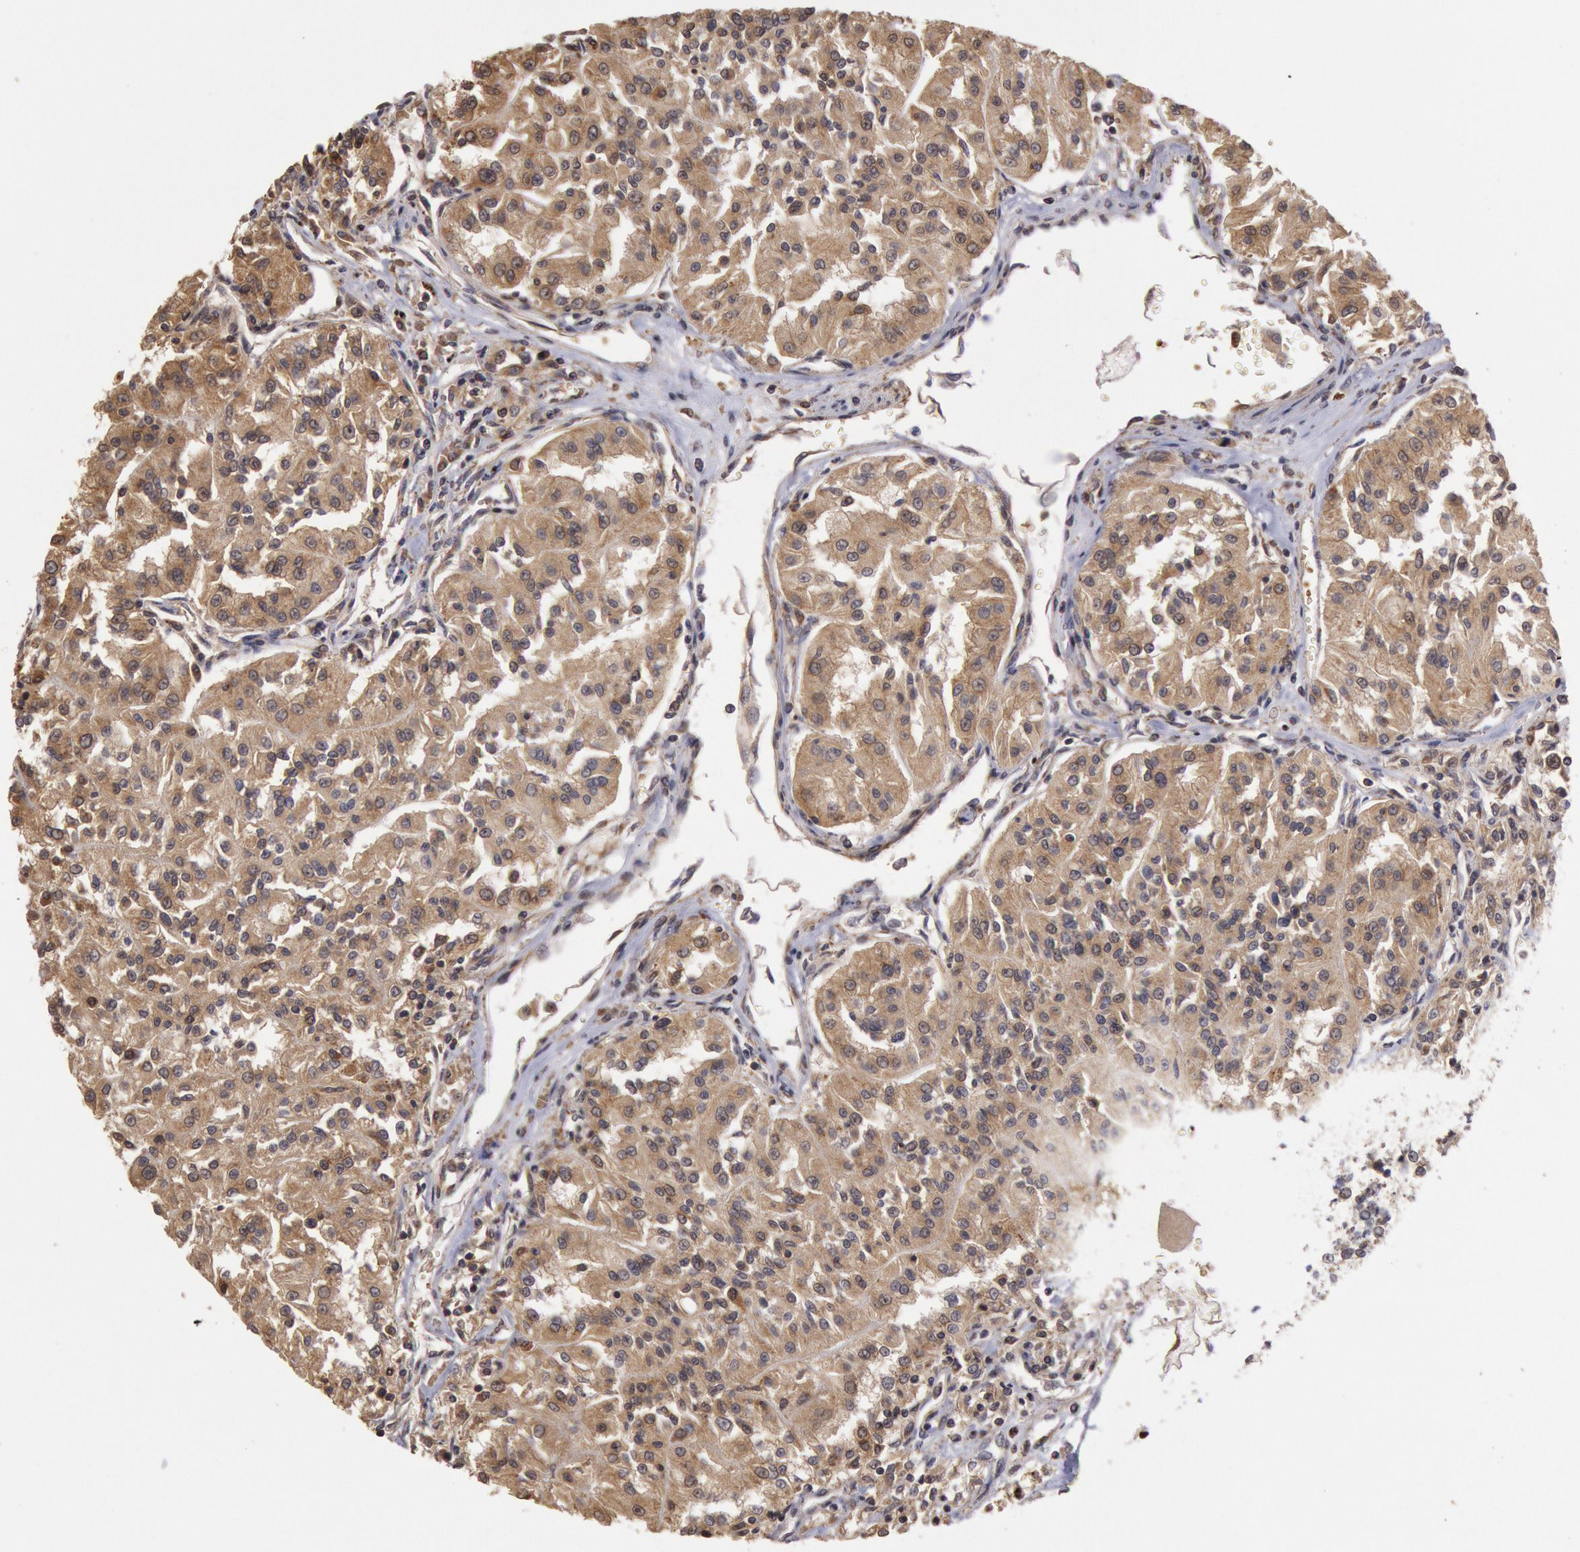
{"staining": {"intensity": "weak", "quantity": "25%-75%", "location": "cytoplasmic/membranous"}, "tissue": "renal cancer", "cell_type": "Tumor cells", "image_type": "cancer", "snomed": [{"axis": "morphology", "description": "Adenocarcinoma, NOS"}, {"axis": "topography", "description": "Kidney"}], "caption": "Renal cancer (adenocarcinoma) stained for a protein (brown) reveals weak cytoplasmic/membranous positive expression in approximately 25%-75% of tumor cells.", "gene": "USP14", "patient": {"sex": "male", "age": 78}}